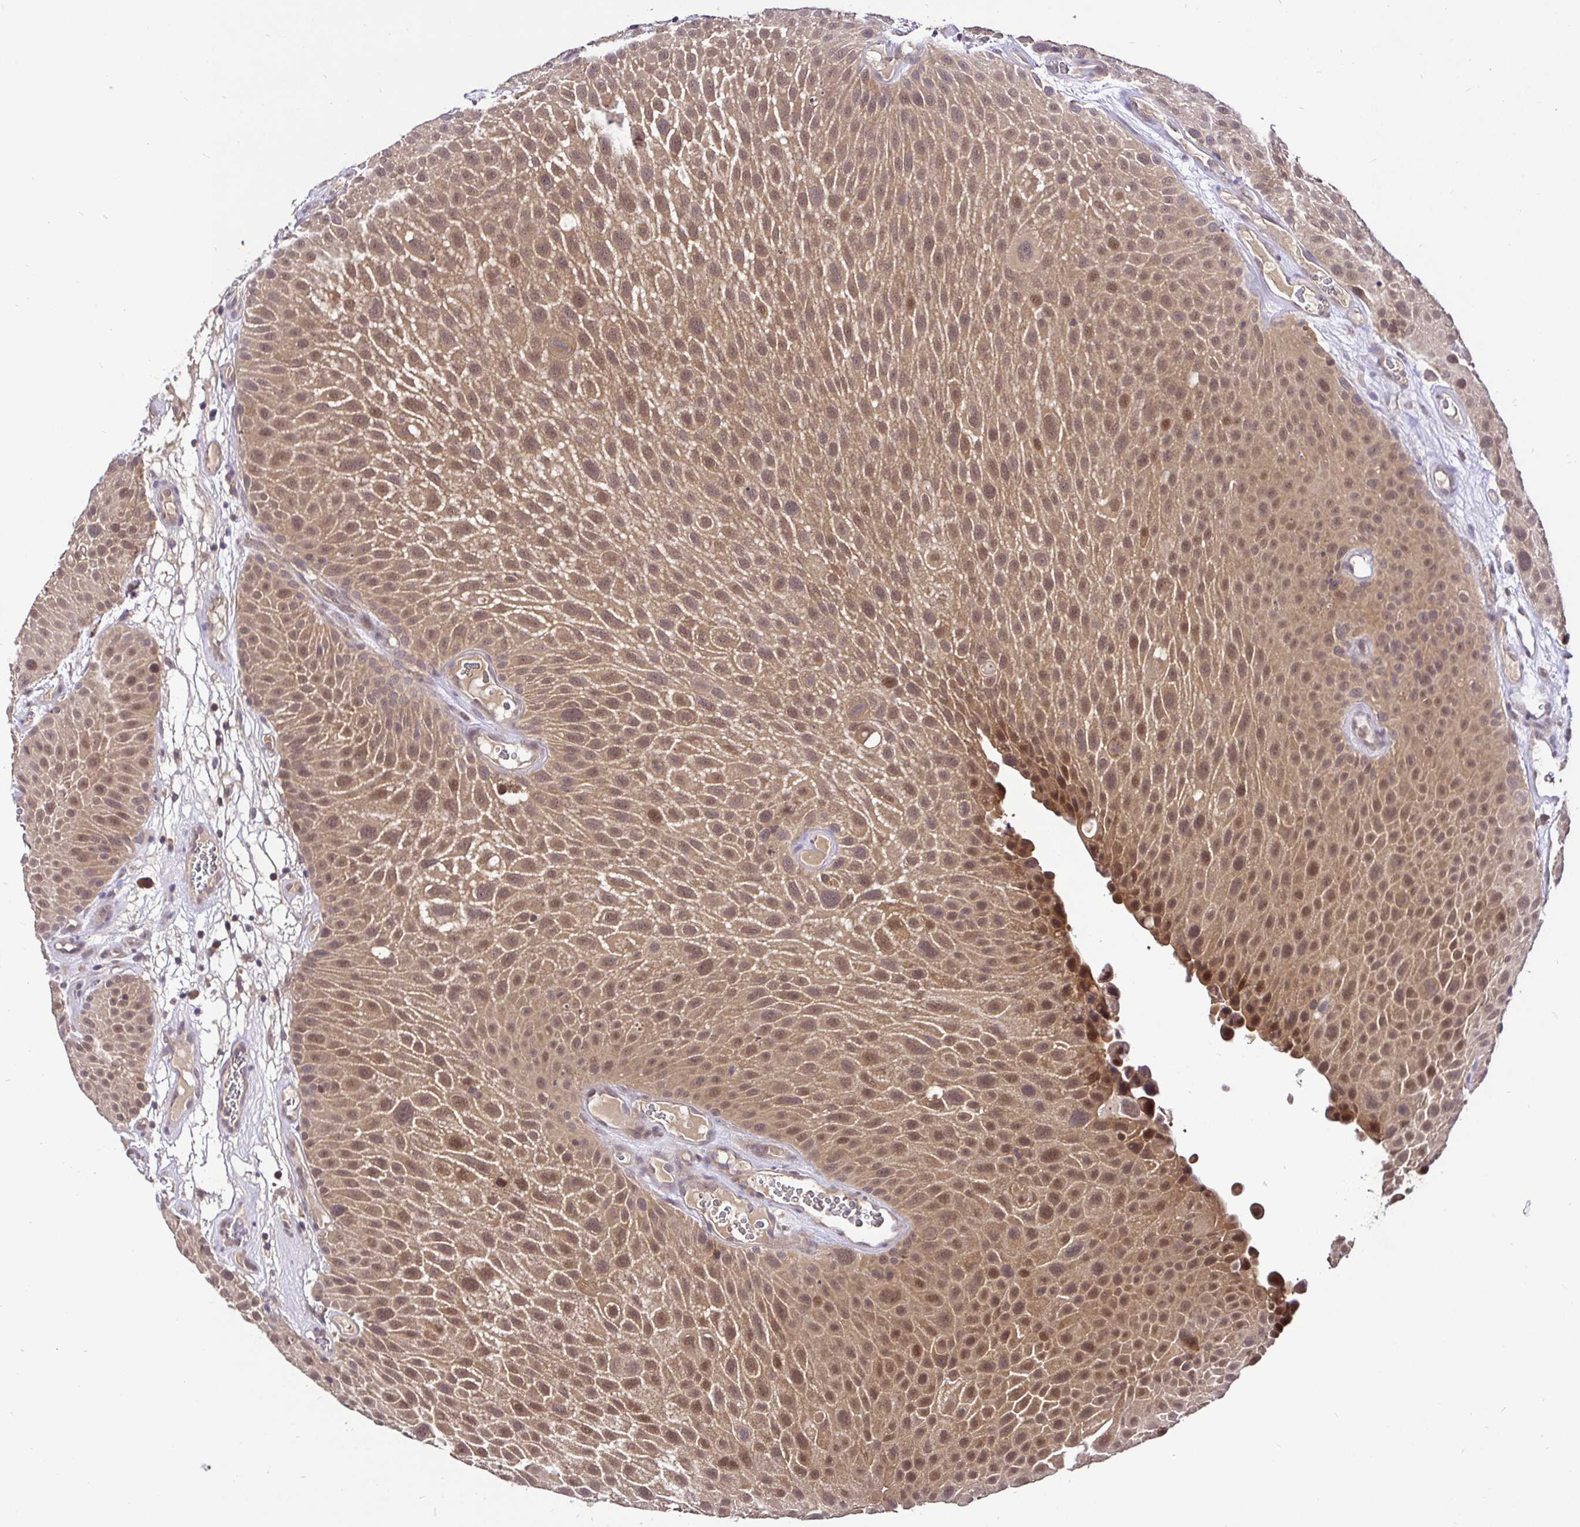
{"staining": {"intensity": "moderate", "quantity": ">75%", "location": "cytoplasmic/membranous,nuclear"}, "tissue": "urothelial cancer", "cell_type": "Tumor cells", "image_type": "cancer", "snomed": [{"axis": "morphology", "description": "Urothelial carcinoma, Low grade"}, {"axis": "topography", "description": "Urinary bladder"}], "caption": "This is a photomicrograph of IHC staining of urothelial carcinoma (low-grade), which shows moderate expression in the cytoplasmic/membranous and nuclear of tumor cells.", "gene": "UBE2M", "patient": {"sex": "male", "age": 72}}